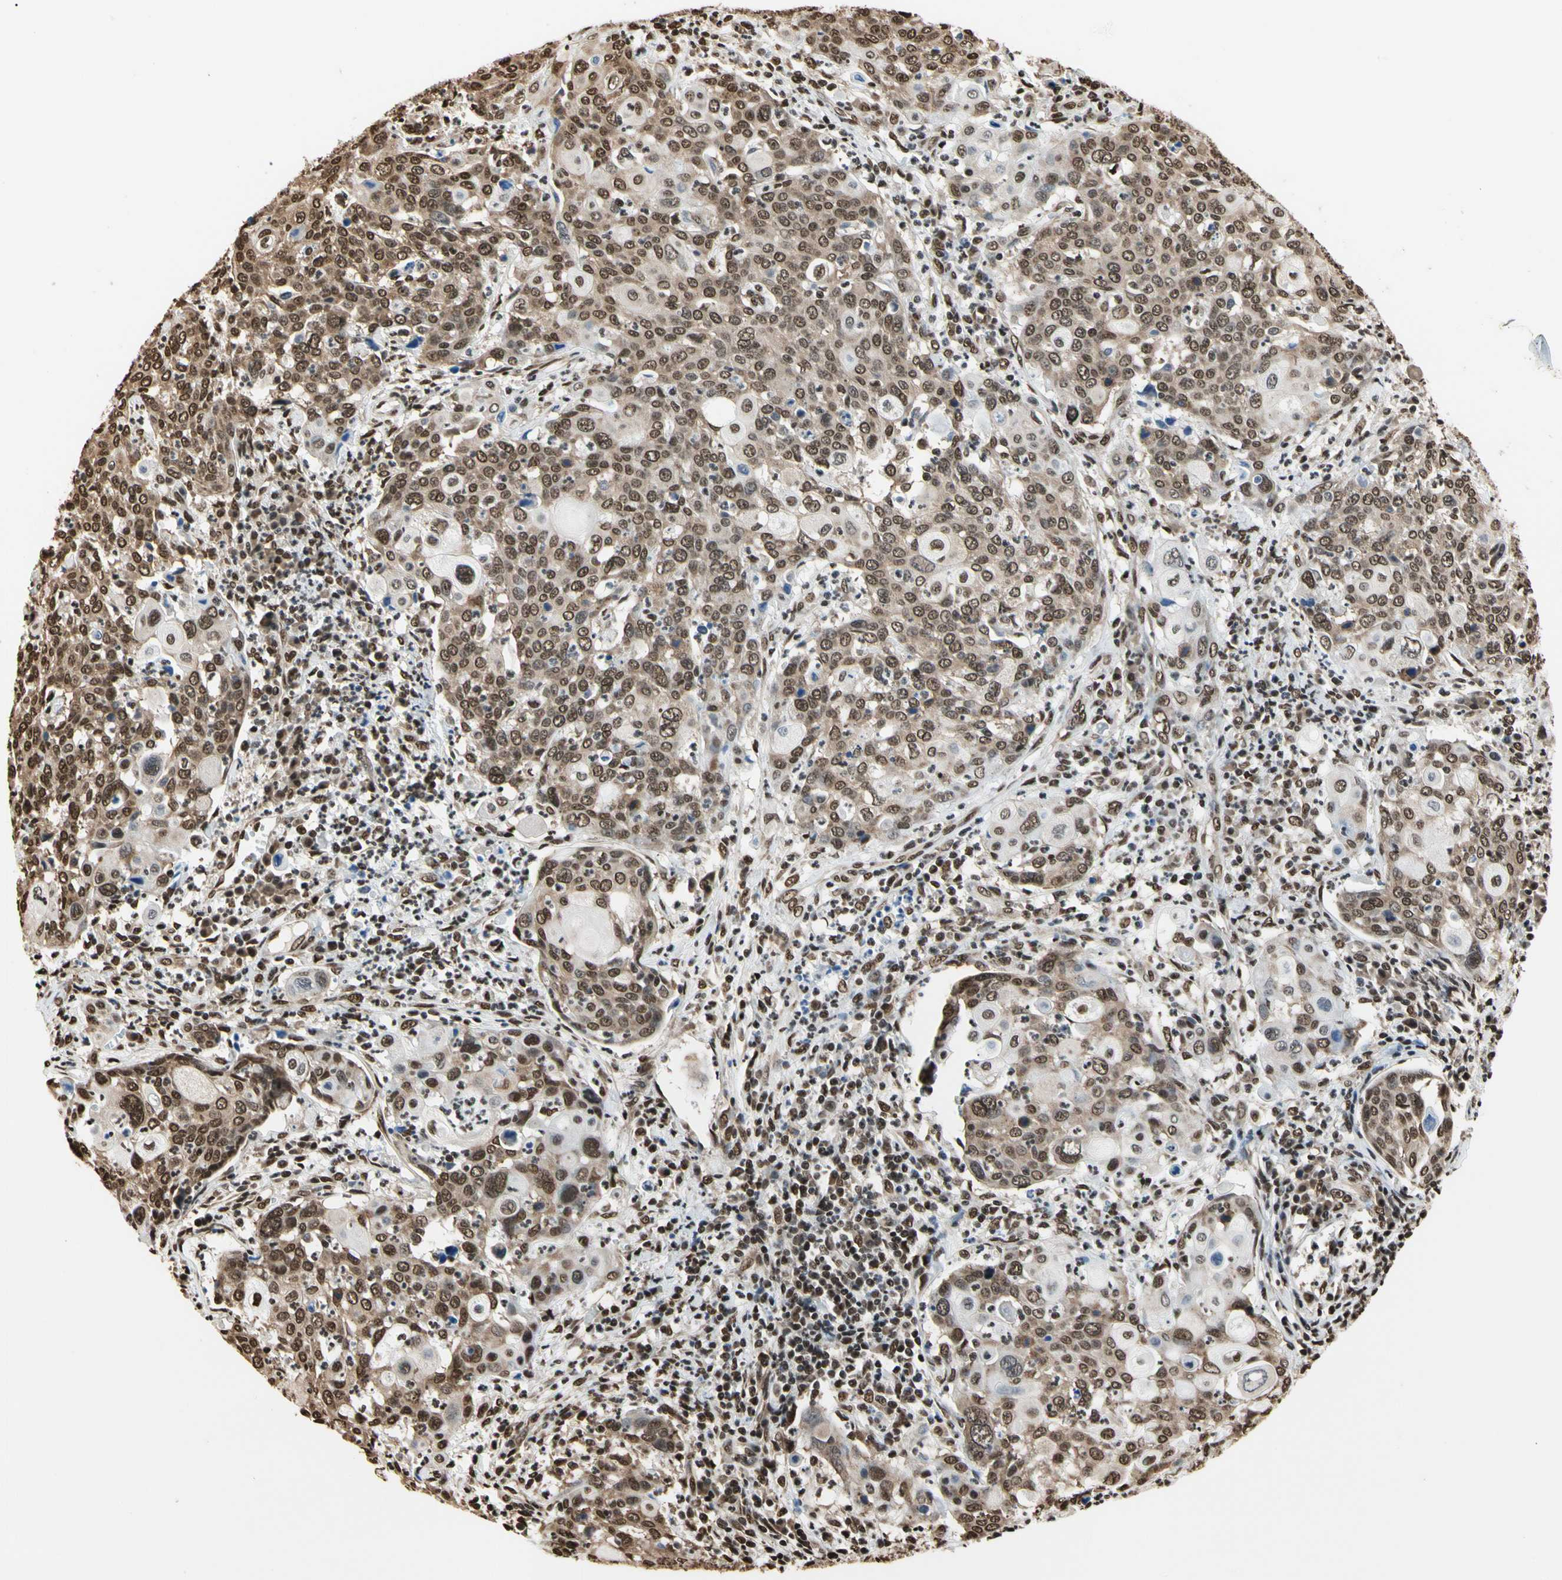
{"staining": {"intensity": "moderate", "quantity": ">75%", "location": "cytoplasmic/membranous,nuclear"}, "tissue": "cervical cancer", "cell_type": "Tumor cells", "image_type": "cancer", "snomed": [{"axis": "morphology", "description": "Squamous cell carcinoma, NOS"}, {"axis": "topography", "description": "Cervix"}], "caption": "Human cervical cancer (squamous cell carcinoma) stained for a protein (brown) demonstrates moderate cytoplasmic/membranous and nuclear positive positivity in approximately >75% of tumor cells.", "gene": "HNRNPK", "patient": {"sex": "female", "age": 40}}